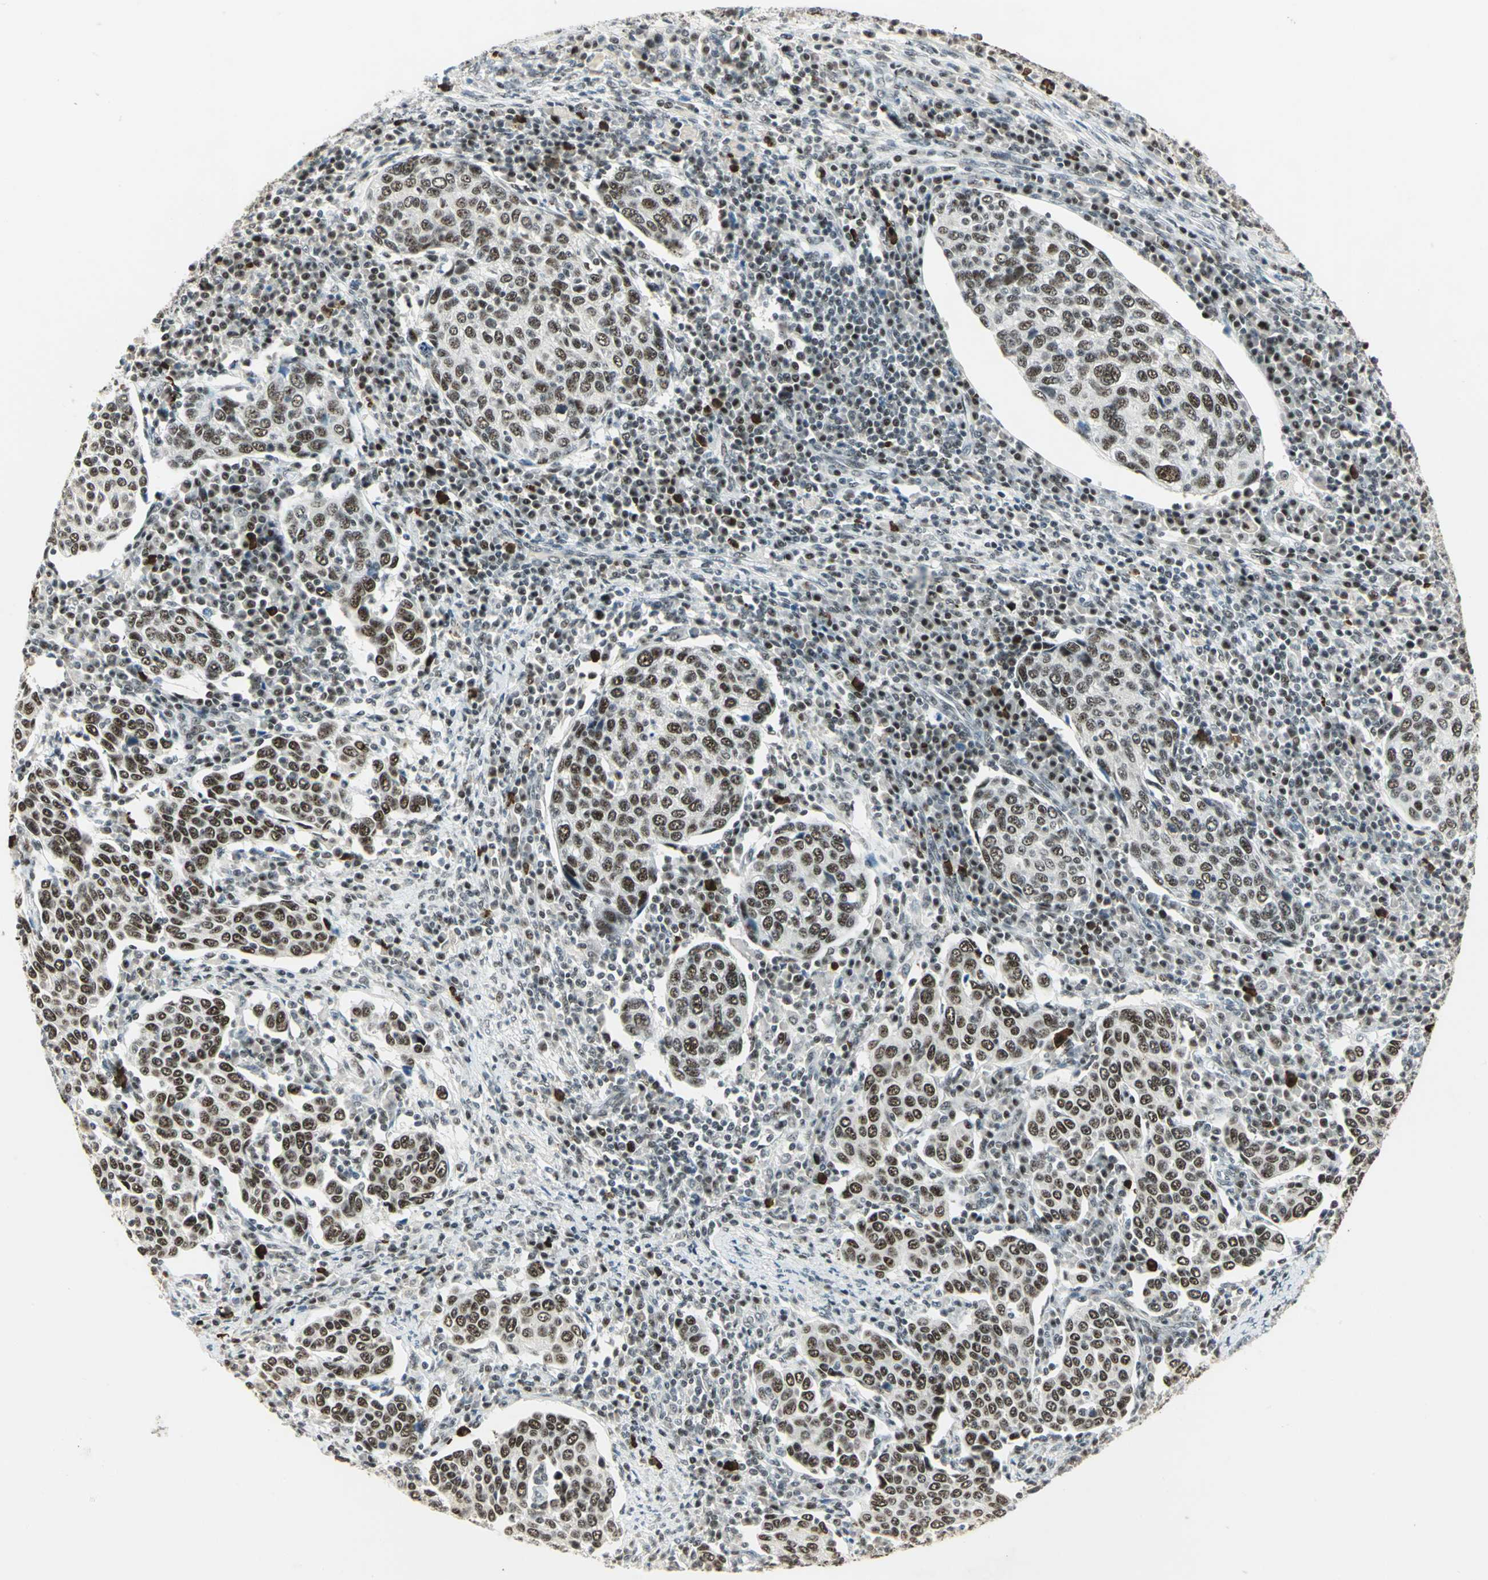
{"staining": {"intensity": "moderate", "quantity": ">75%", "location": "nuclear"}, "tissue": "cervical cancer", "cell_type": "Tumor cells", "image_type": "cancer", "snomed": [{"axis": "morphology", "description": "Squamous cell carcinoma, NOS"}, {"axis": "topography", "description": "Cervix"}], "caption": "This image exhibits cervical squamous cell carcinoma stained with immunohistochemistry (IHC) to label a protein in brown. The nuclear of tumor cells show moderate positivity for the protein. Nuclei are counter-stained blue.", "gene": "CCNT1", "patient": {"sex": "female", "age": 40}}